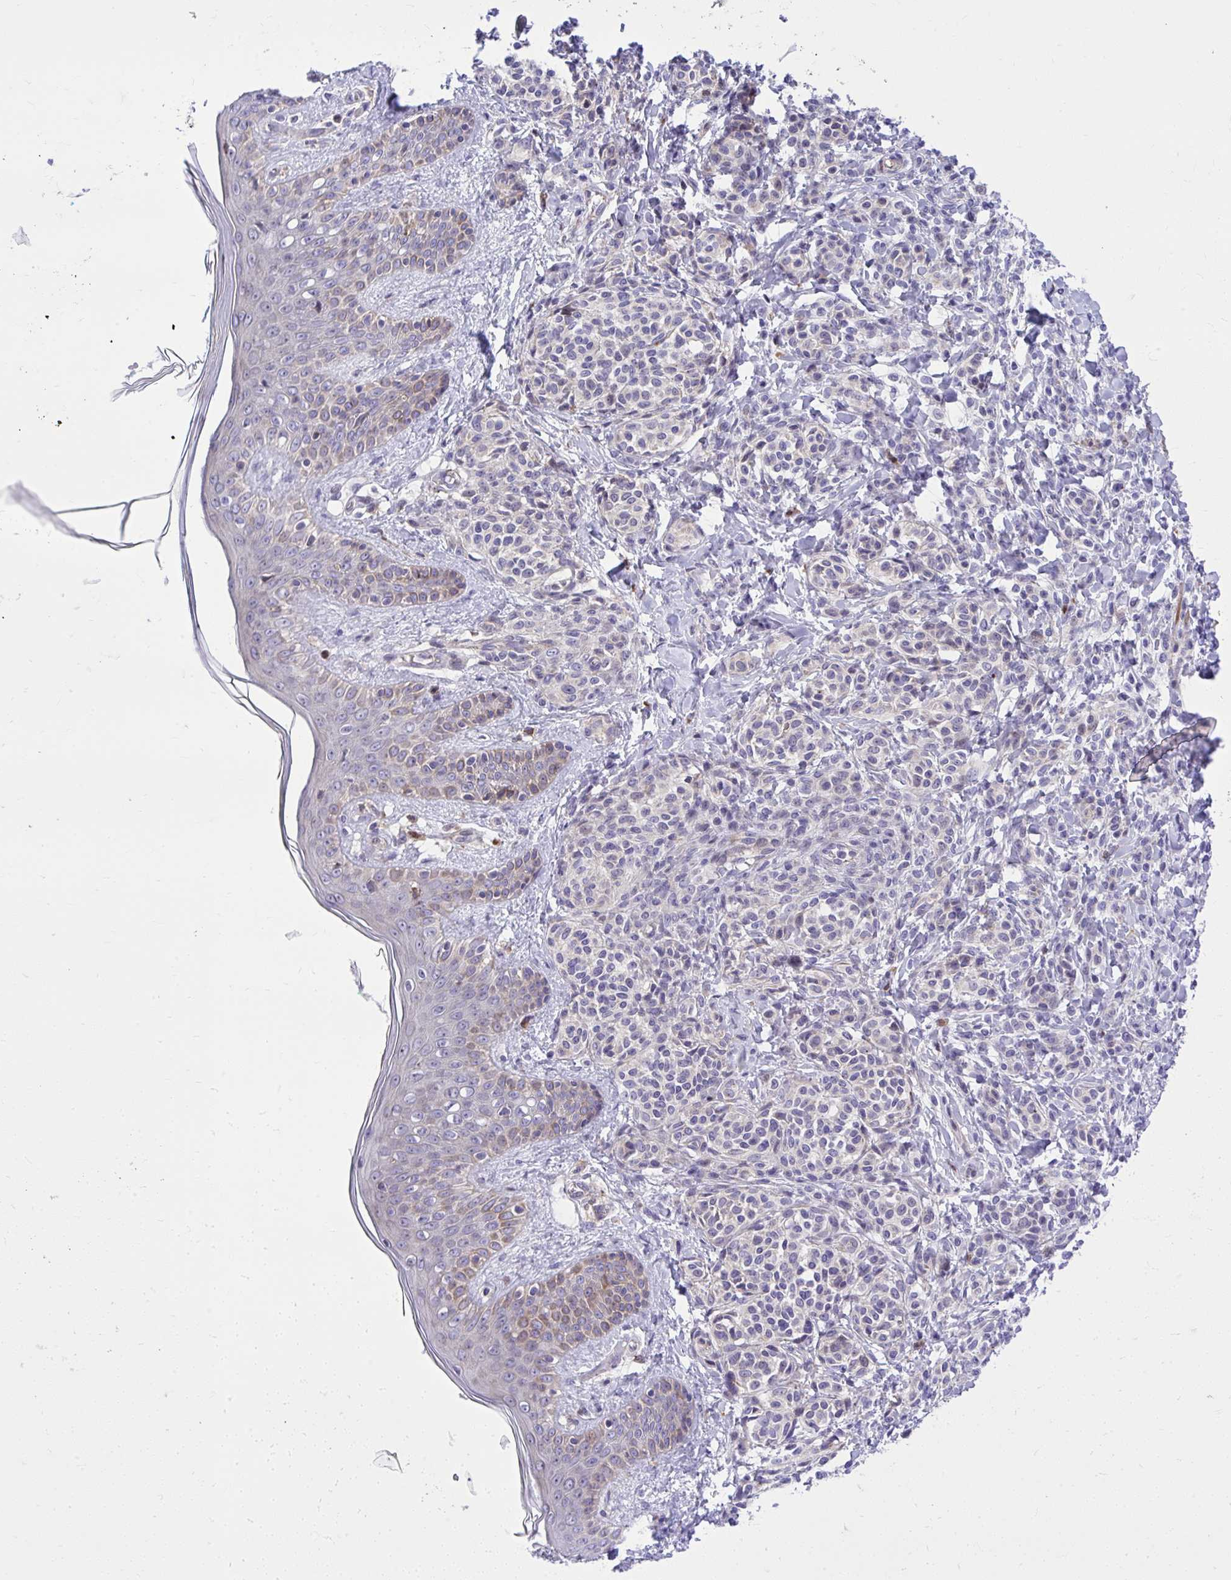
{"staining": {"intensity": "negative", "quantity": "none", "location": "none"}, "tissue": "skin", "cell_type": "Fibroblasts", "image_type": "normal", "snomed": [{"axis": "morphology", "description": "Normal tissue, NOS"}, {"axis": "topography", "description": "Skin"}], "caption": "There is no significant positivity in fibroblasts of skin. (DAB (3,3'-diaminobenzidine) IHC, high magnification).", "gene": "GRK4", "patient": {"sex": "male", "age": 16}}